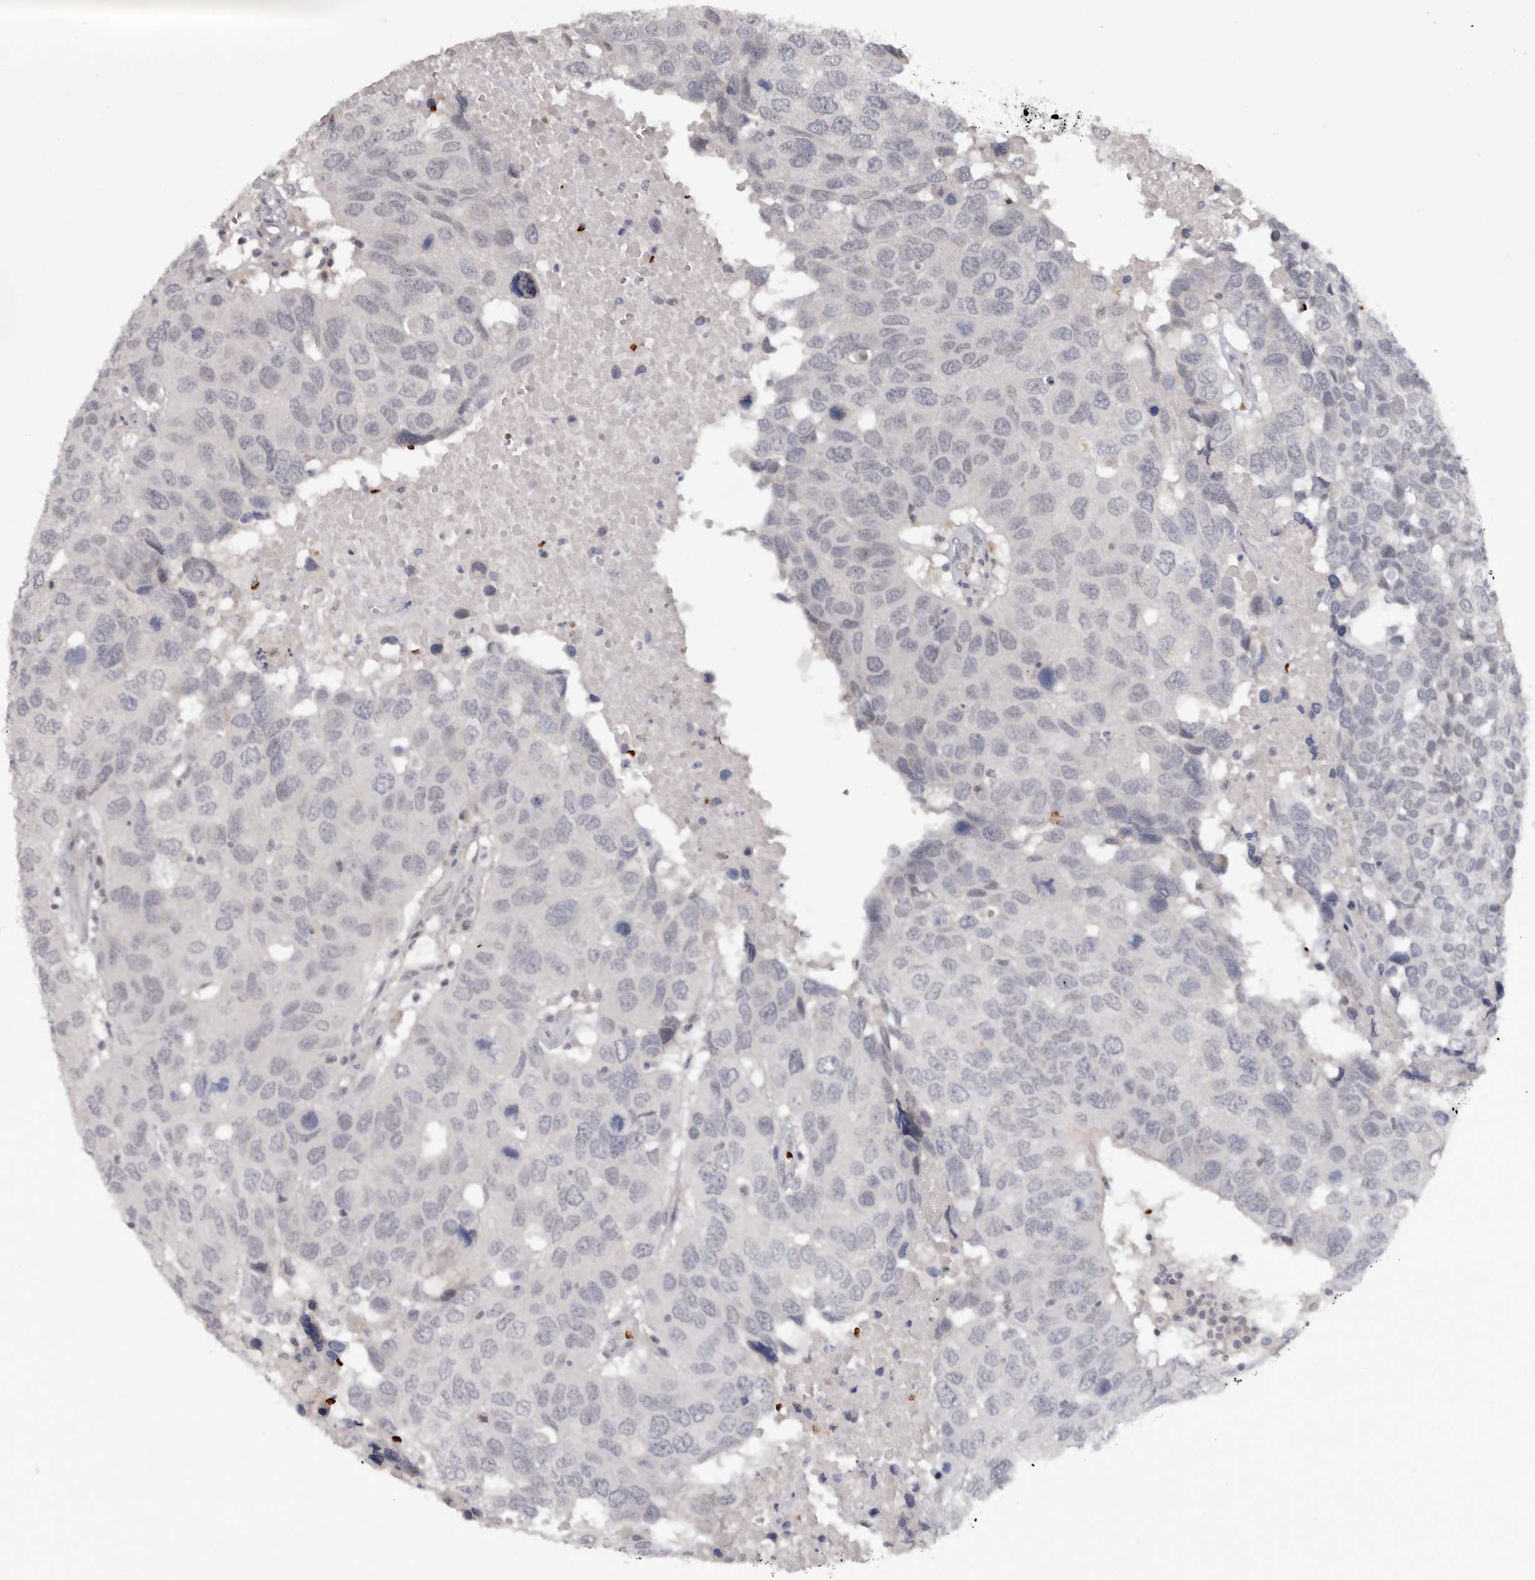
{"staining": {"intensity": "negative", "quantity": "none", "location": "none"}, "tissue": "head and neck cancer", "cell_type": "Tumor cells", "image_type": "cancer", "snomed": [{"axis": "morphology", "description": "Squamous cell carcinoma, NOS"}, {"axis": "topography", "description": "Head-Neck"}], "caption": "Head and neck cancer (squamous cell carcinoma) was stained to show a protein in brown. There is no significant staining in tumor cells.", "gene": "TNR", "patient": {"sex": "male", "age": 66}}